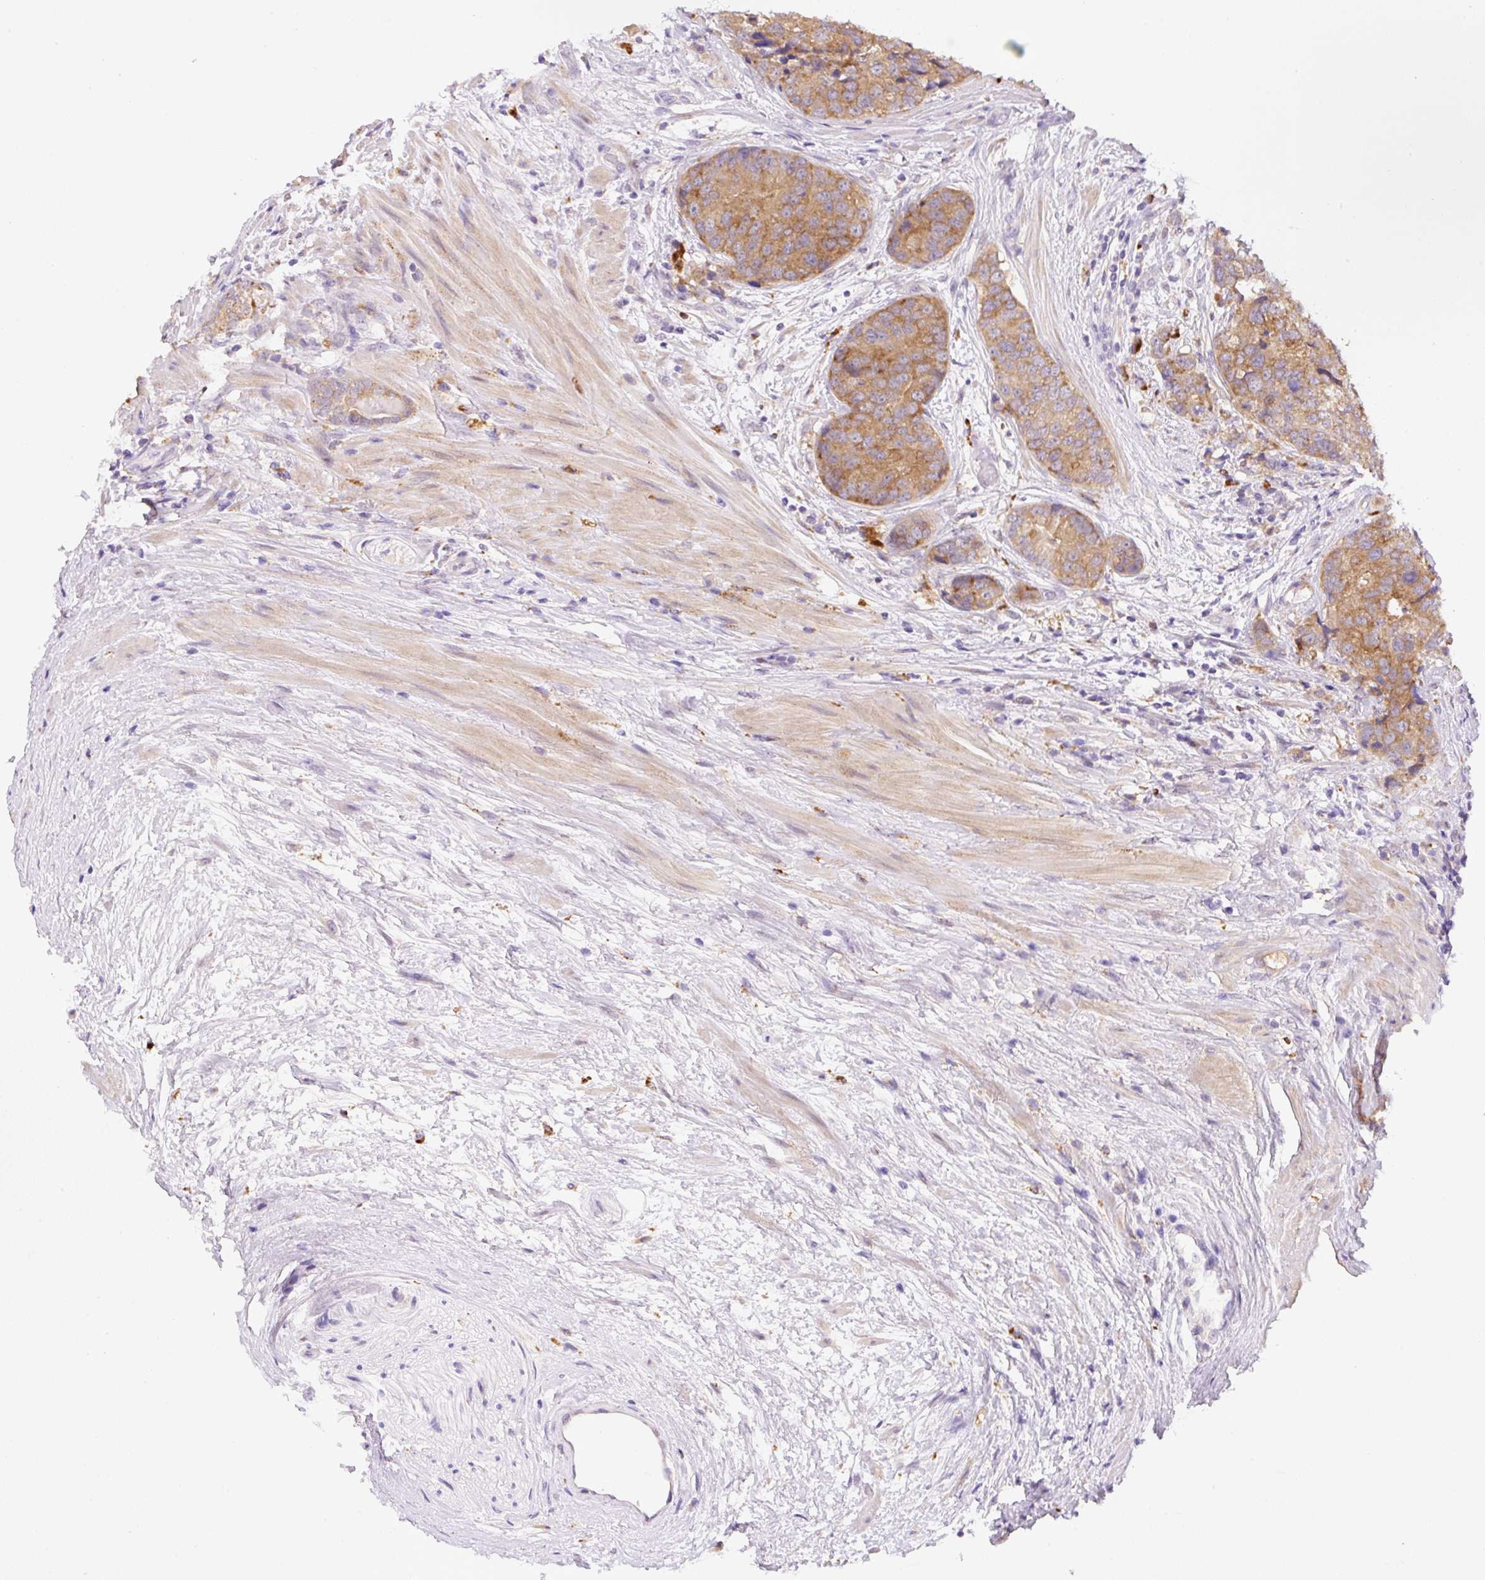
{"staining": {"intensity": "moderate", "quantity": ">75%", "location": "cytoplasmic/membranous"}, "tissue": "prostate cancer", "cell_type": "Tumor cells", "image_type": "cancer", "snomed": [{"axis": "morphology", "description": "Adenocarcinoma, High grade"}, {"axis": "topography", "description": "Prostate"}], "caption": "This is a histology image of IHC staining of high-grade adenocarcinoma (prostate), which shows moderate expression in the cytoplasmic/membranous of tumor cells.", "gene": "CEBPZOS", "patient": {"sex": "male", "age": 68}}